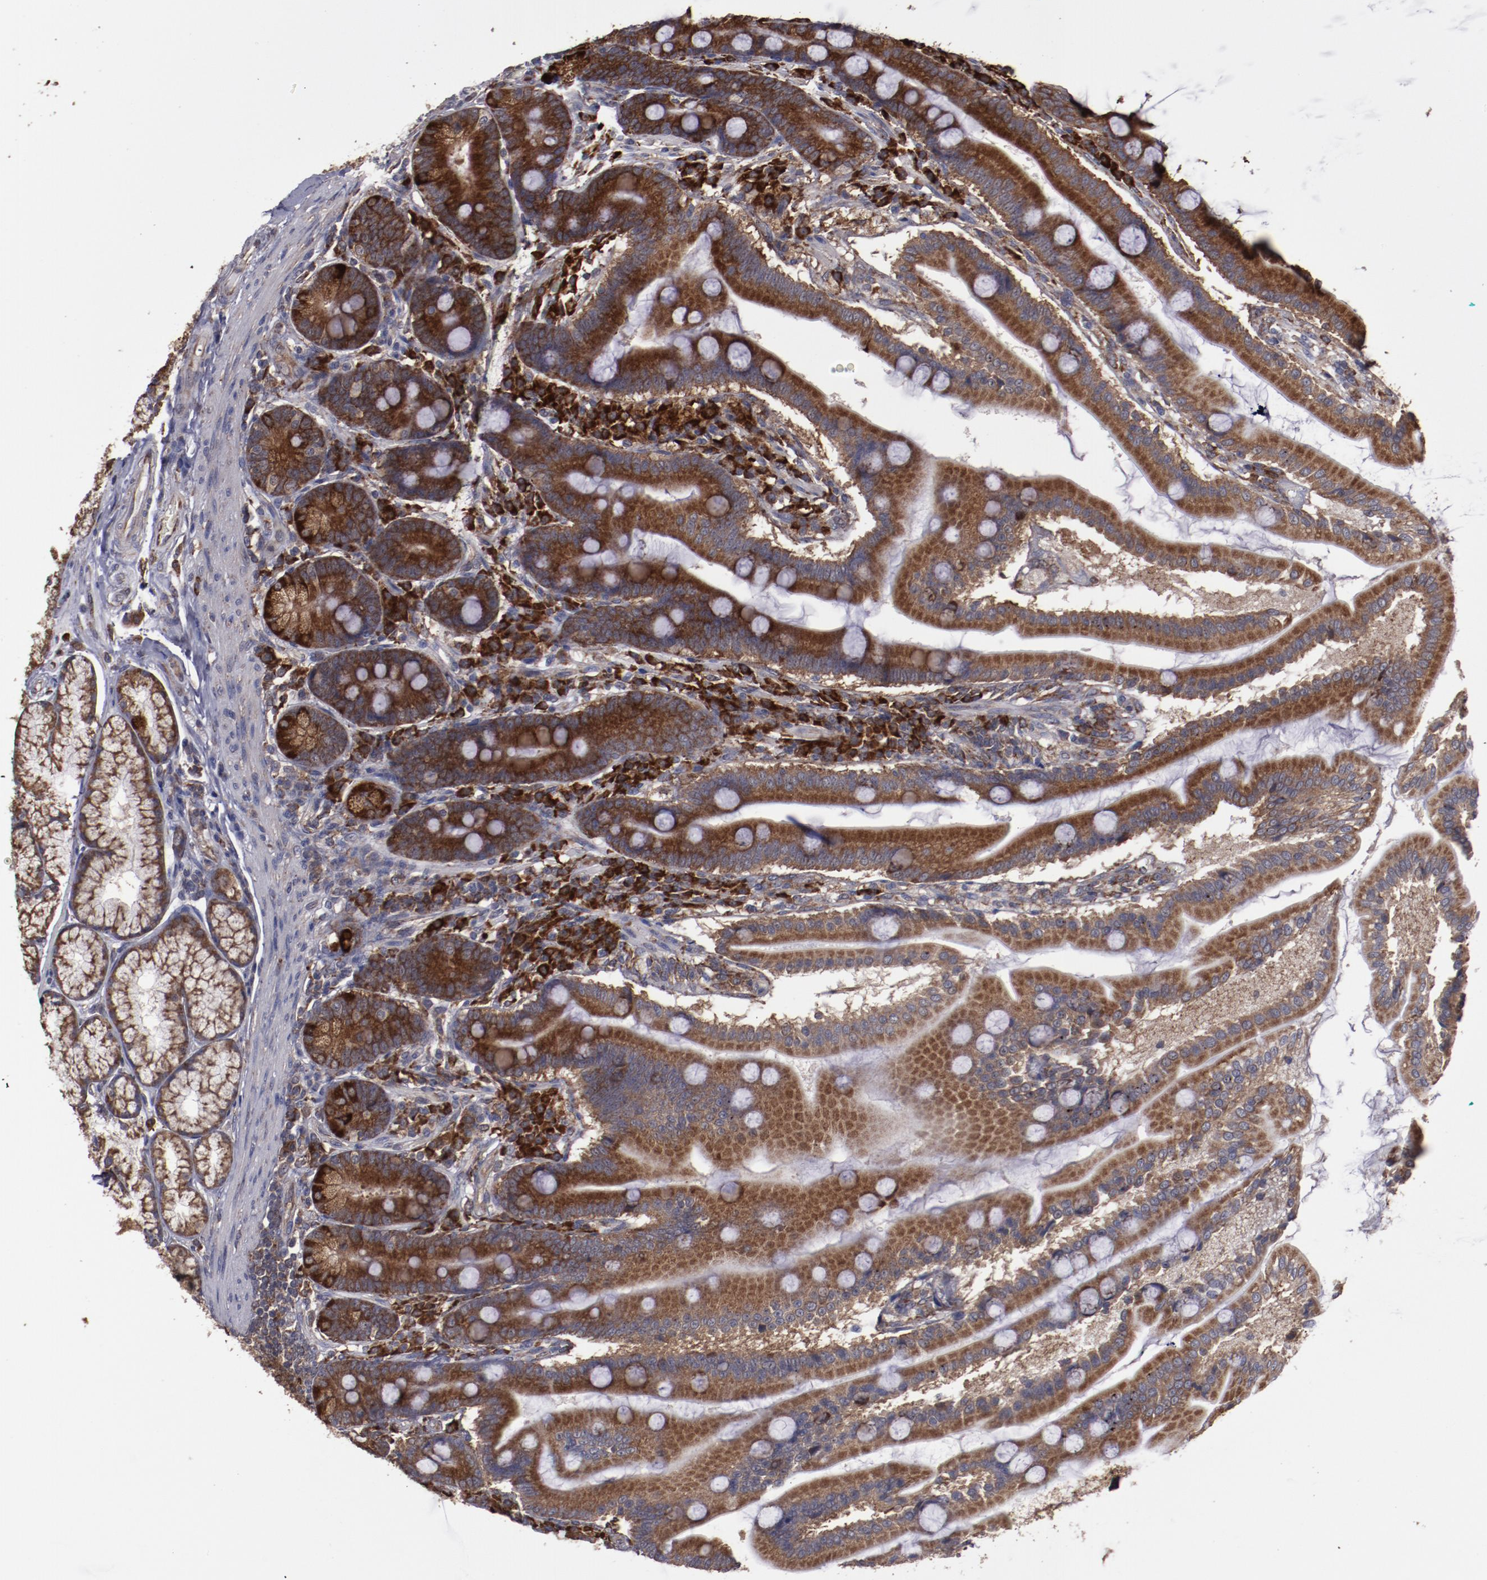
{"staining": {"intensity": "strong", "quantity": ">75%", "location": "cytoplasmic/membranous"}, "tissue": "duodenum", "cell_type": "Glandular cells", "image_type": "normal", "snomed": [{"axis": "morphology", "description": "Normal tissue, NOS"}, {"axis": "topography", "description": "Duodenum"}], "caption": "An IHC histopathology image of benign tissue is shown. Protein staining in brown highlights strong cytoplasmic/membranous positivity in duodenum within glandular cells. (IHC, brightfield microscopy, high magnification).", "gene": "RPS4X", "patient": {"sex": "female", "age": 64}}